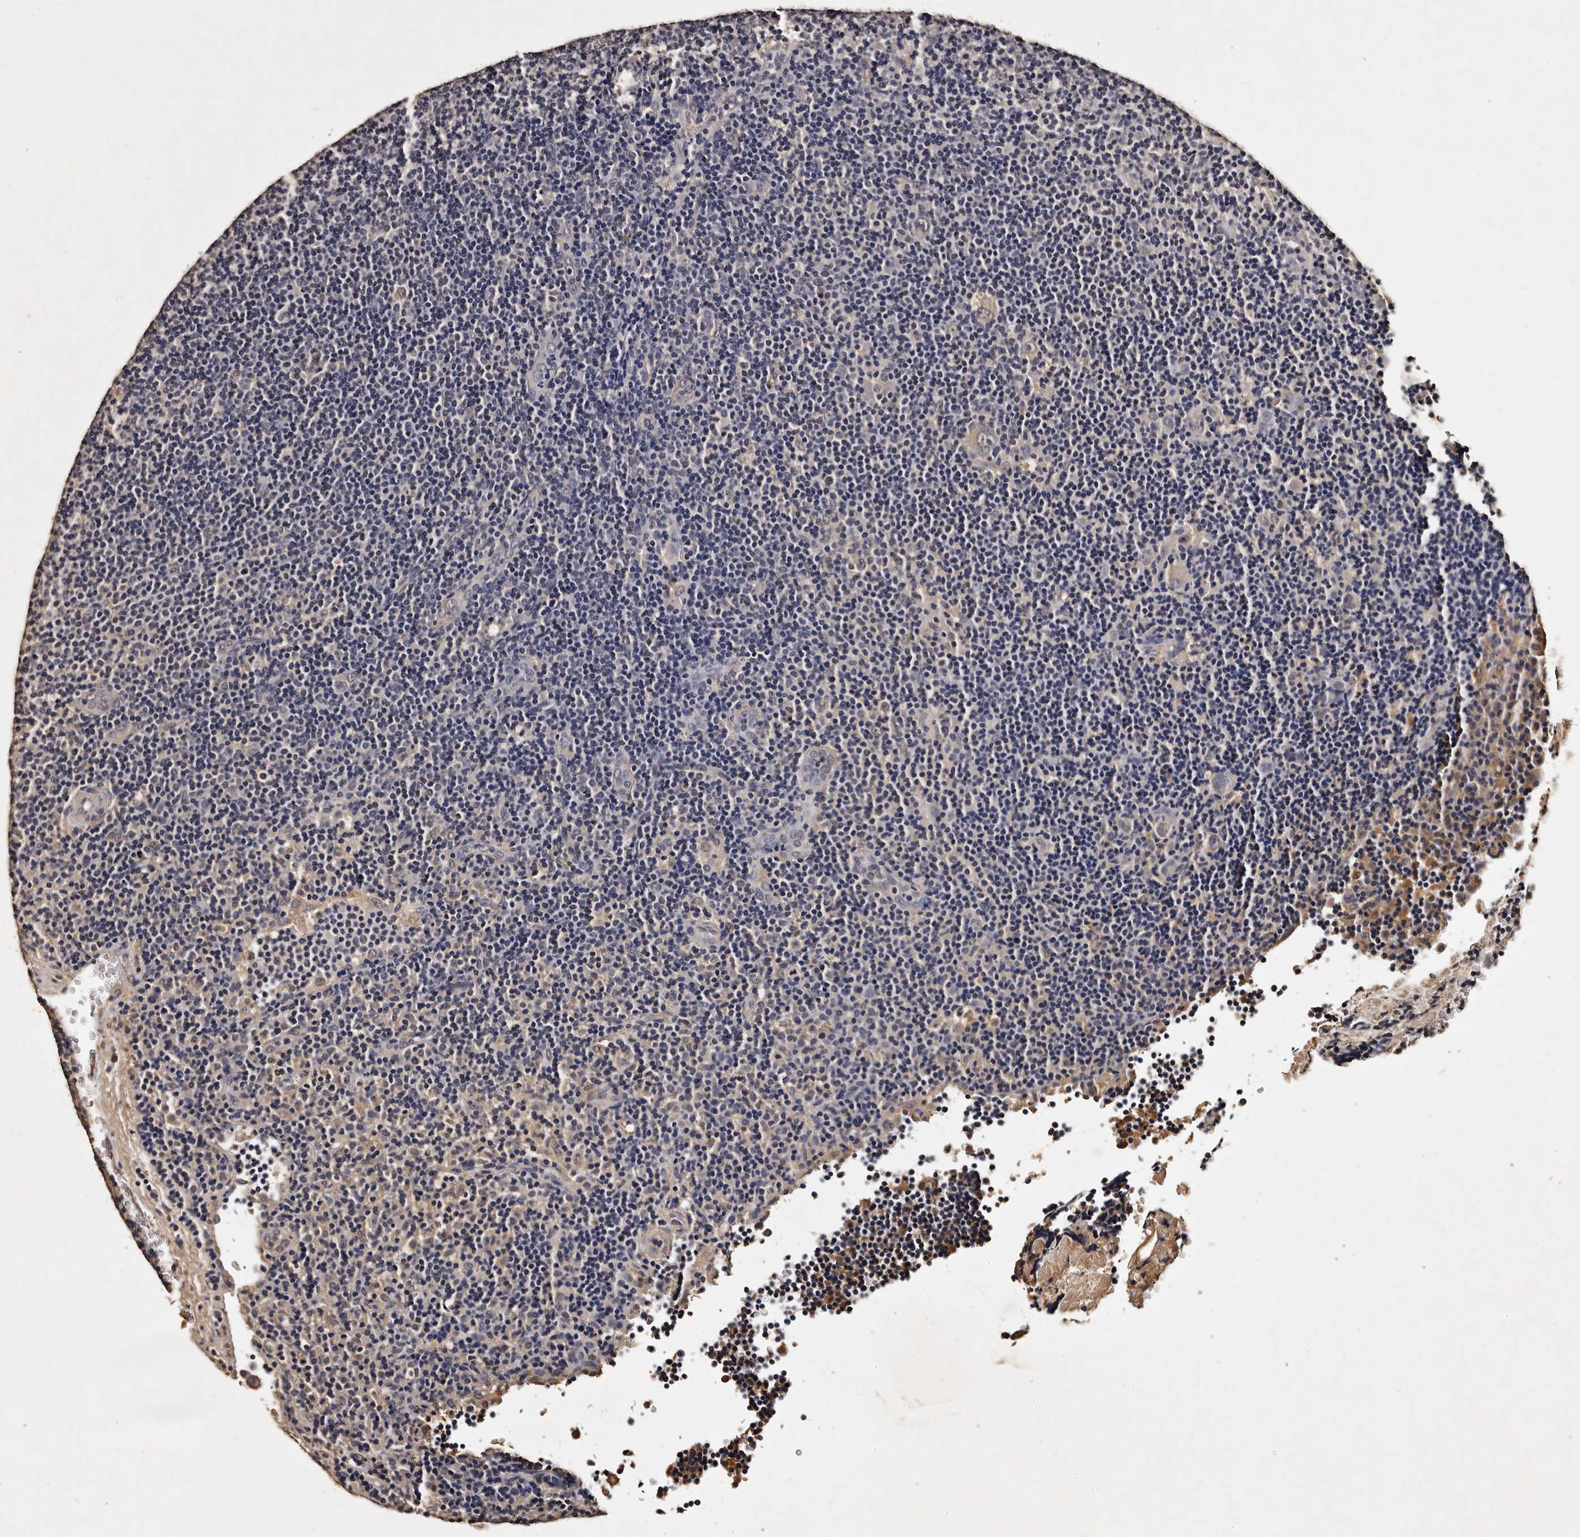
{"staining": {"intensity": "weak", "quantity": "<25%", "location": "cytoplasmic/membranous"}, "tissue": "lymphoma", "cell_type": "Tumor cells", "image_type": "cancer", "snomed": [{"axis": "morphology", "description": "Hodgkin's disease, NOS"}, {"axis": "topography", "description": "Lymph node"}], "caption": "Immunohistochemistry of lymphoma displays no staining in tumor cells. Nuclei are stained in blue.", "gene": "PARS2", "patient": {"sex": "female", "age": 57}}